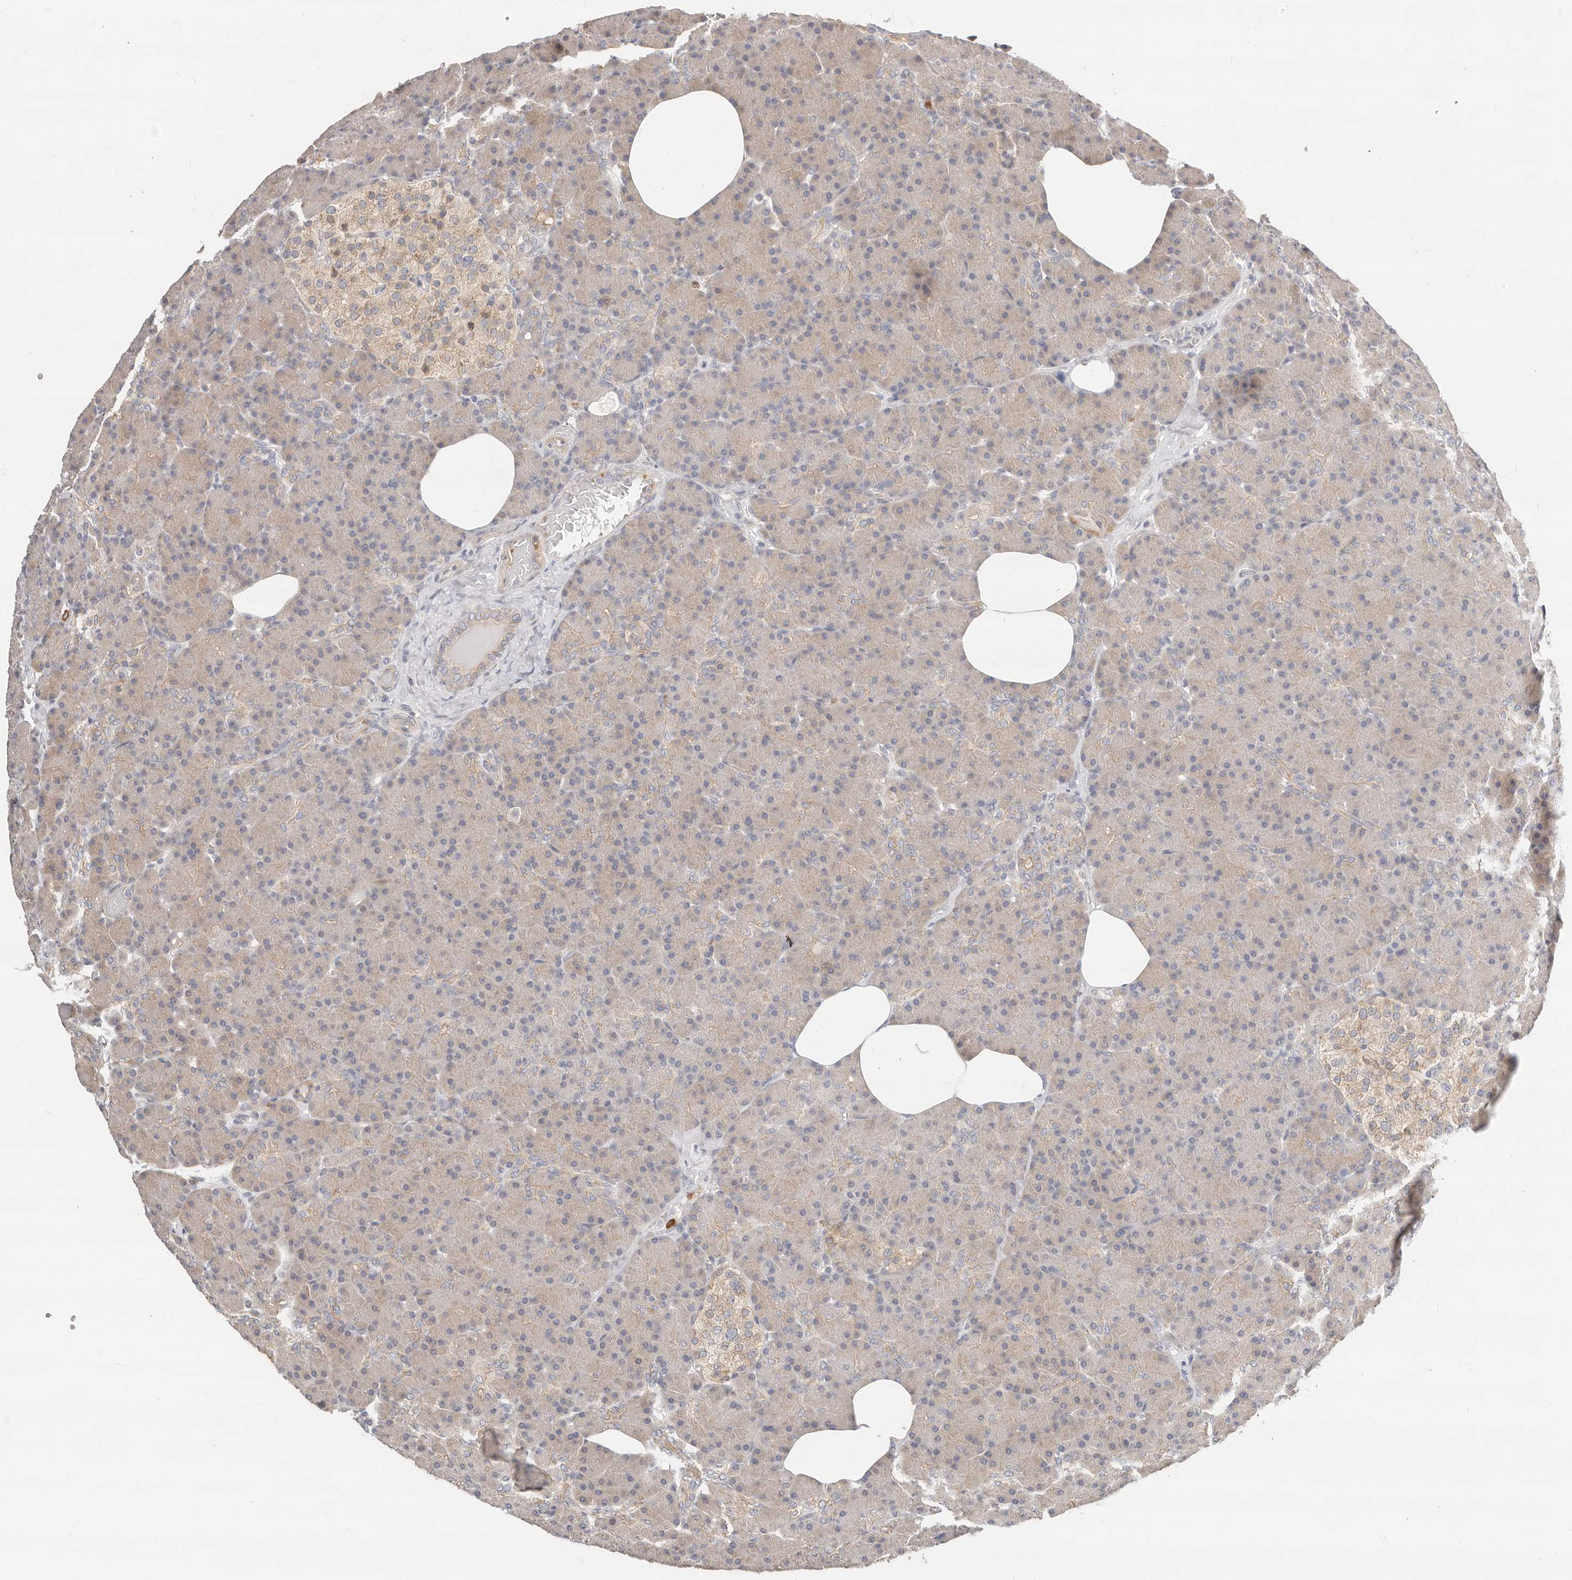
{"staining": {"intensity": "weak", "quantity": "<25%", "location": "cytoplasmic/membranous"}, "tissue": "pancreas", "cell_type": "Exocrine glandular cells", "image_type": "normal", "snomed": [{"axis": "morphology", "description": "Normal tissue, NOS"}, {"axis": "topography", "description": "Pancreas"}], "caption": "A micrograph of human pancreas is negative for staining in exocrine glandular cells. (Stains: DAB (3,3'-diaminobenzidine) immunohistochemistry (IHC) with hematoxylin counter stain, Microscopy: brightfield microscopy at high magnification).", "gene": "ZRANB1", "patient": {"sex": "female", "age": 43}}